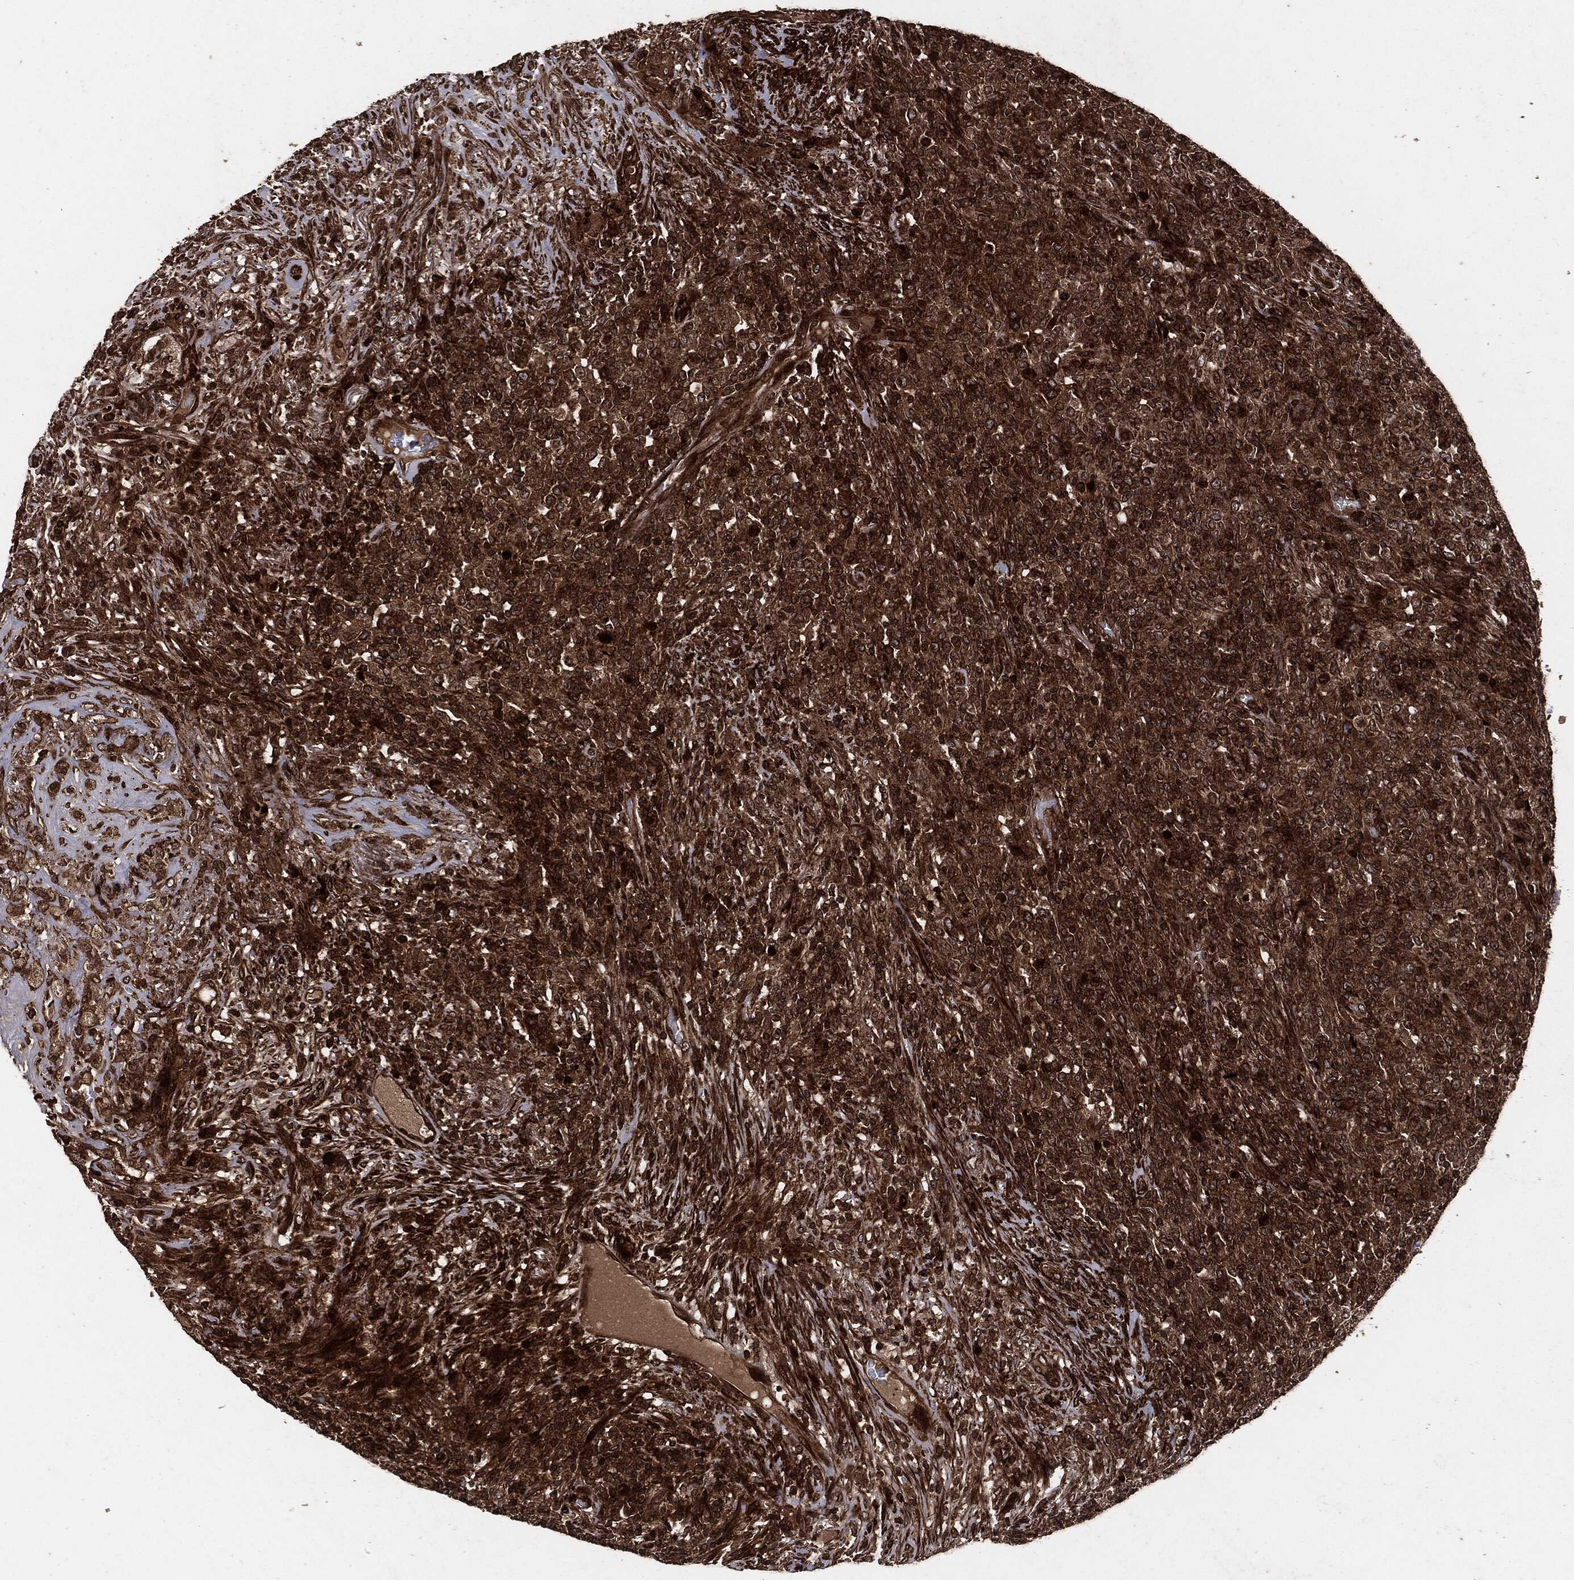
{"staining": {"intensity": "strong", "quantity": ">75%", "location": "cytoplasmic/membranous"}, "tissue": "lymphoma", "cell_type": "Tumor cells", "image_type": "cancer", "snomed": [{"axis": "morphology", "description": "Malignant lymphoma, non-Hodgkin's type, High grade"}, {"axis": "topography", "description": "Lung"}], "caption": "Immunohistochemistry (IHC) histopathology image of neoplastic tissue: lymphoma stained using immunohistochemistry displays high levels of strong protein expression localized specifically in the cytoplasmic/membranous of tumor cells, appearing as a cytoplasmic/membranous brown color.", "gene": "IFIT1", "patient": {"sex": "male", "age": 79}}